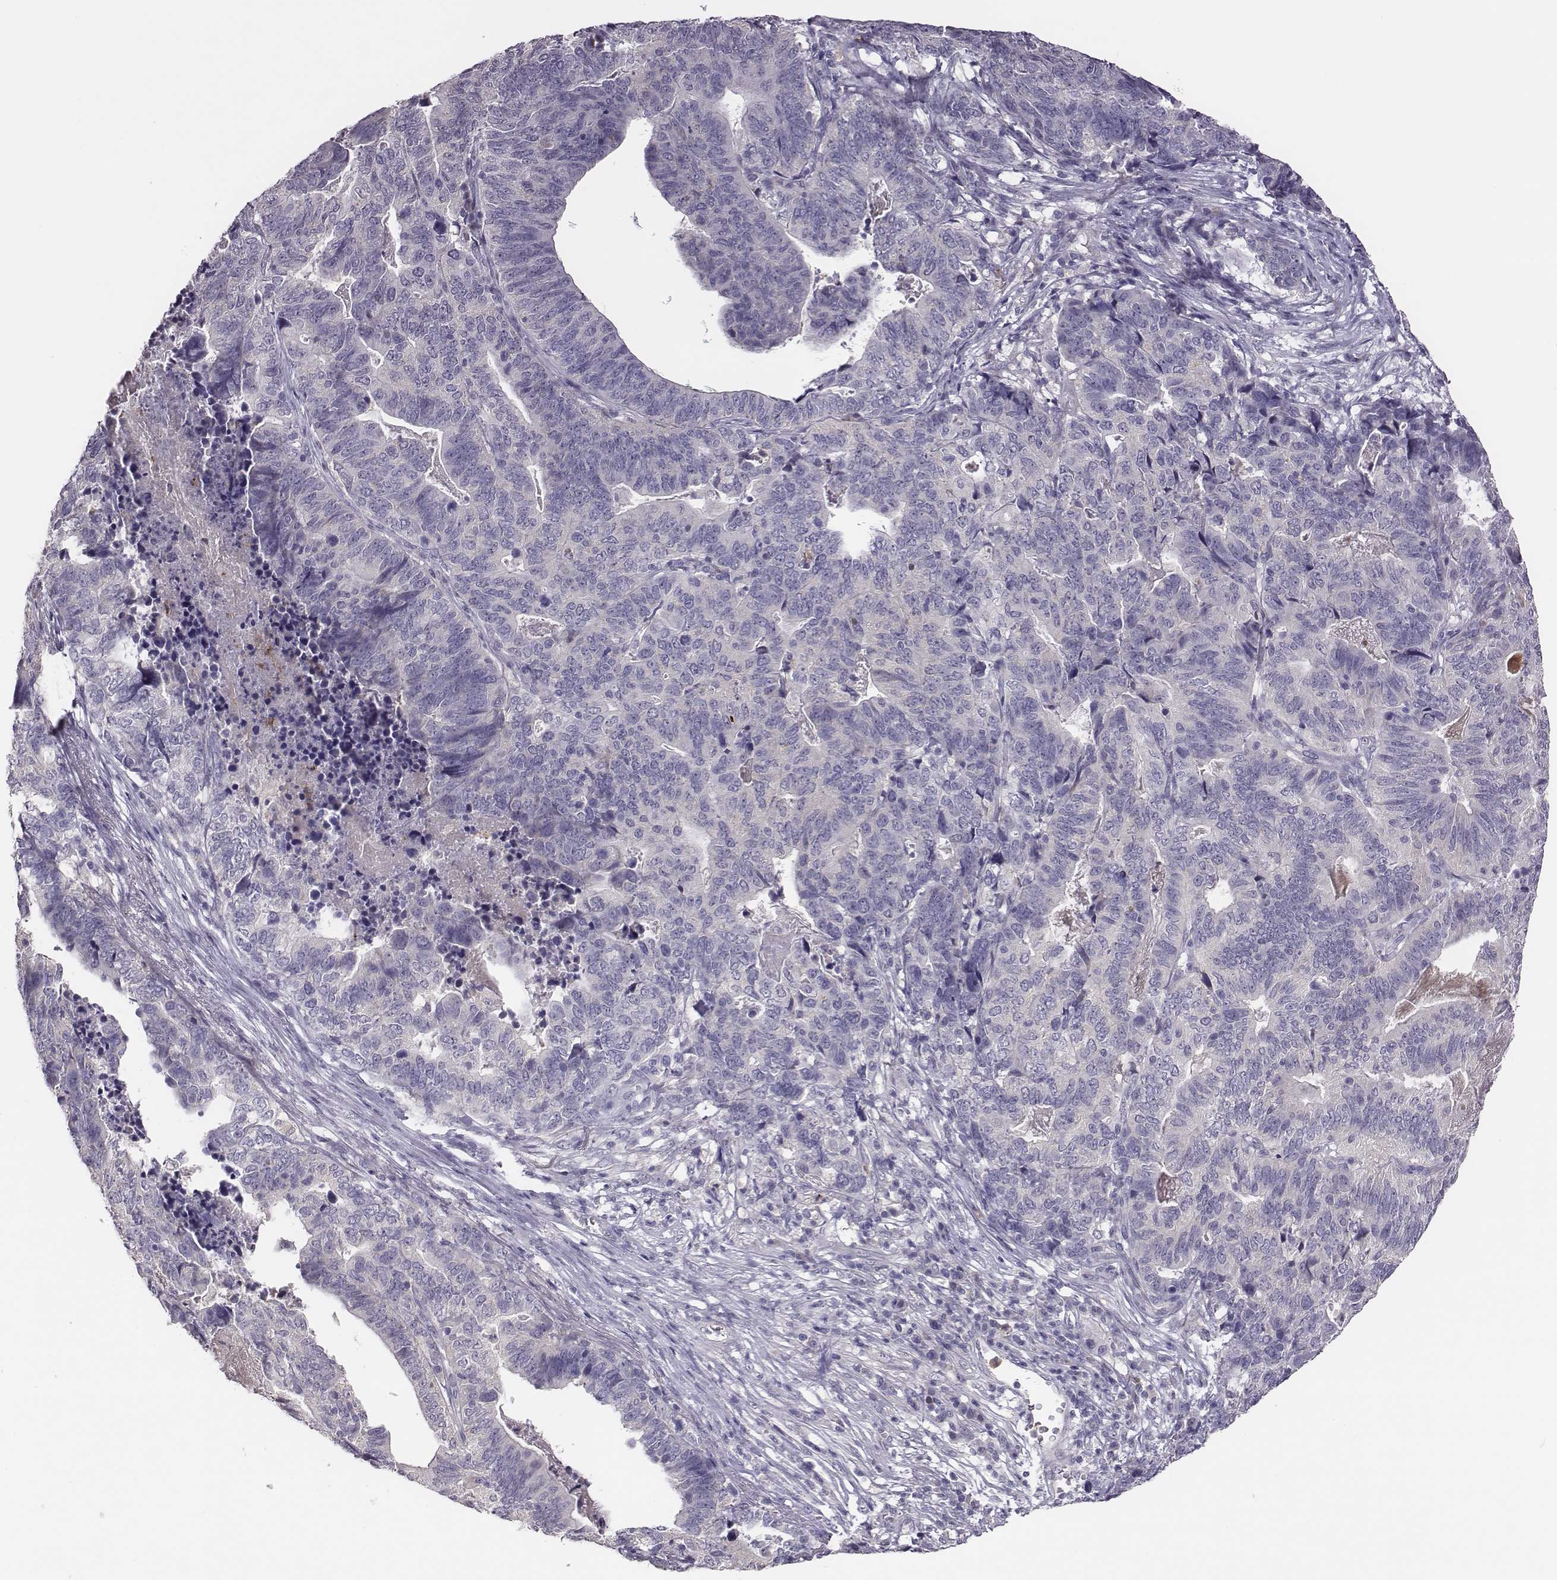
{"staining": {"intensity": "negative", "quantity": "none", "location": "none"}, "tissue": "stomach cancer", "cell_type": "Tumor cells", "image_type": "cancer", "snomed": [{"axis": "morphology", "description": "Adenocarcinoma, NOS"}, {"axis": "topography", "description": "Stomach, upper"}], "caption": "The photomicrograph shows no significant expression in tumor cells of stomach cancer. The staining is performed using DAB (3,3'-diaminobenzidine) brown chromogen with nuclei counter-stained in using hematoxylin.", "gene": "KMO", "patient": {"sex": "female", "age": 67}}